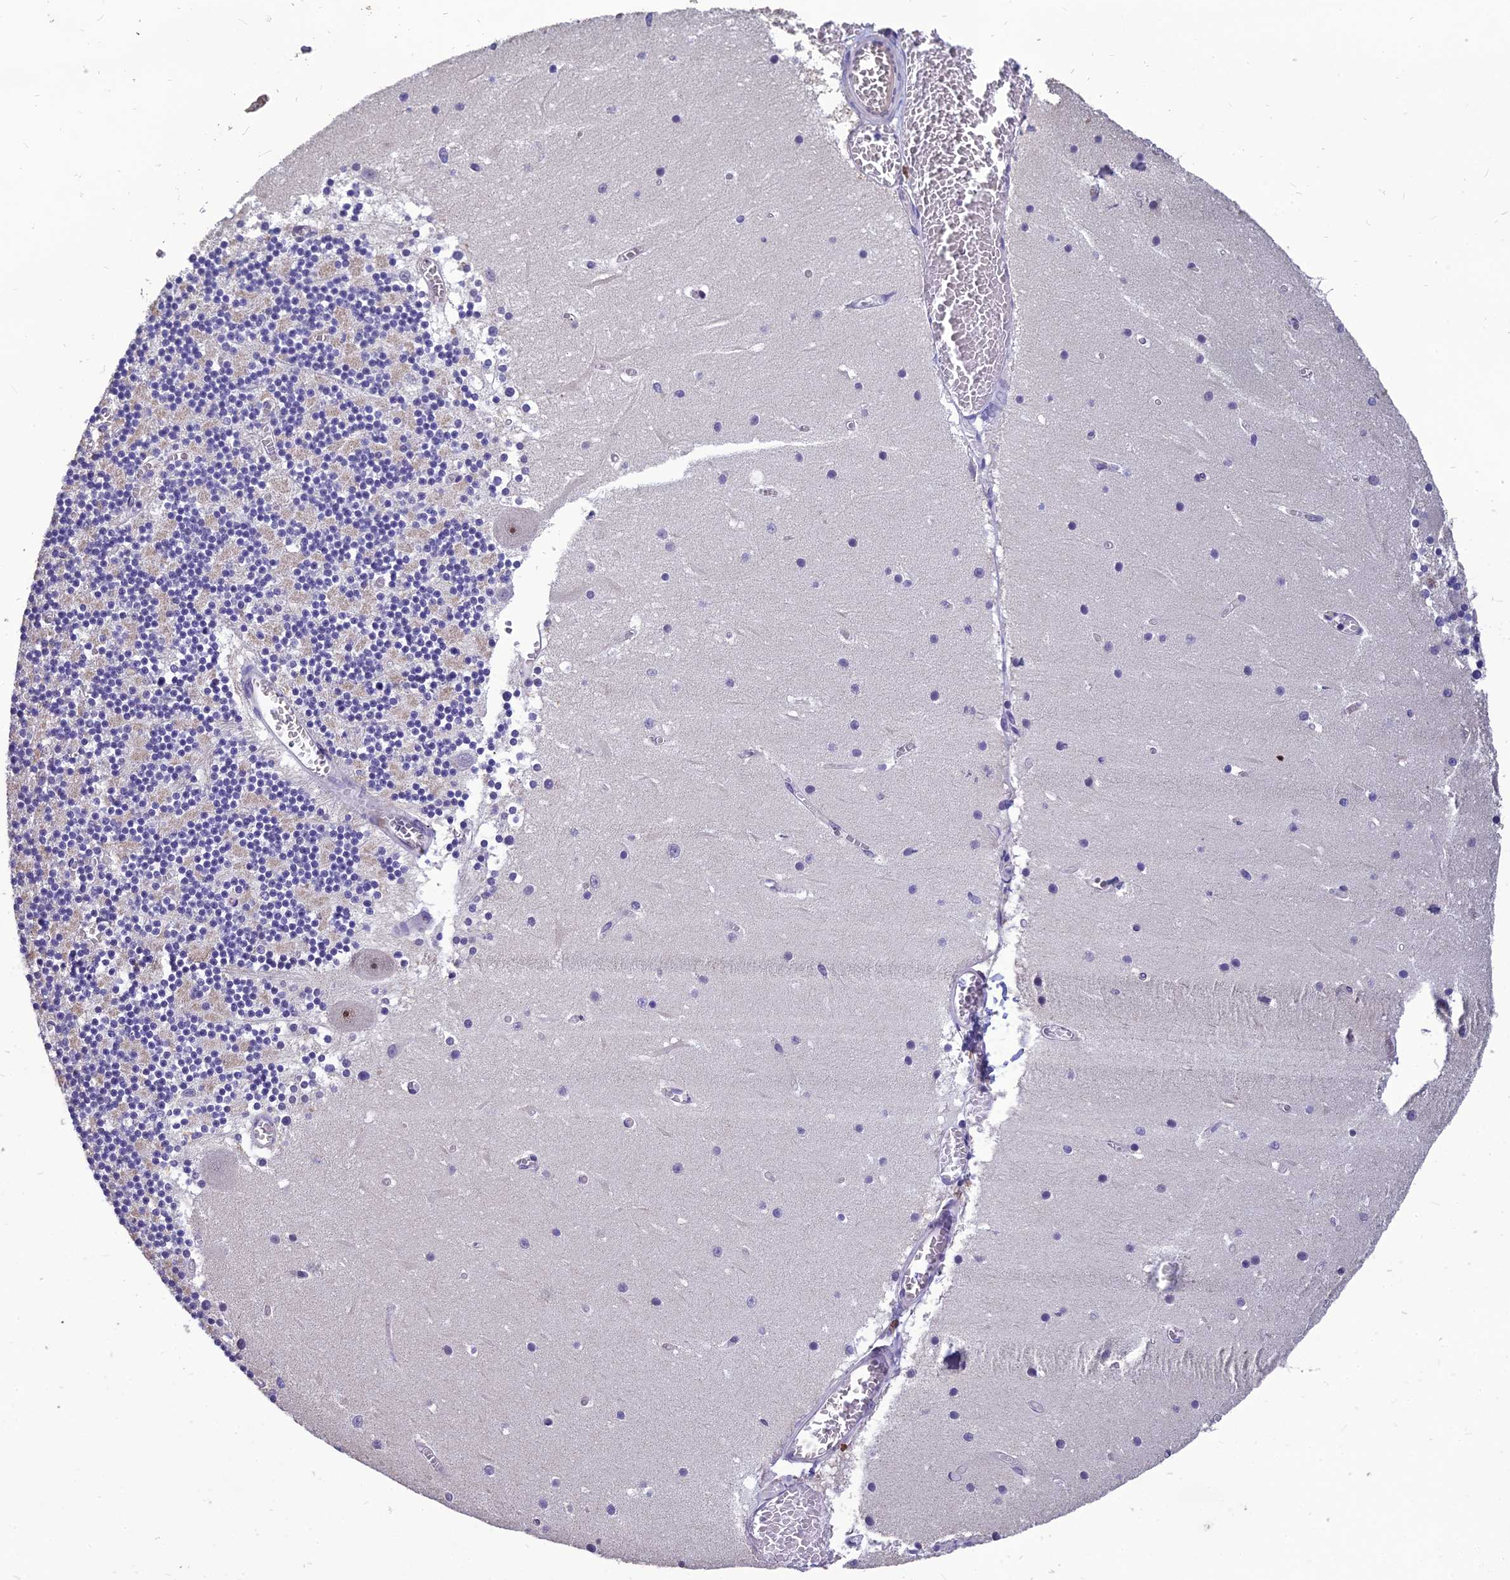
{"staining": {"intensity": "negative", "quantity": "none", "location": "none"}, "tissue": "cerebellum", "cell_type": "Cells in granular layer", "image_type": "normal", "snomed": [{"axis": "morphology", "description": "Normal tissue, NOS"}, {"axis": "topography", "description": "Cerebellum"}], "caption": "Immunohistochemistry image of normal human cerebellum stained for a protein (brown), which exhibits no staining in cells in granular layer.", "gene": "GRWD1", "patient": {"sex": "female", "age": 28}}